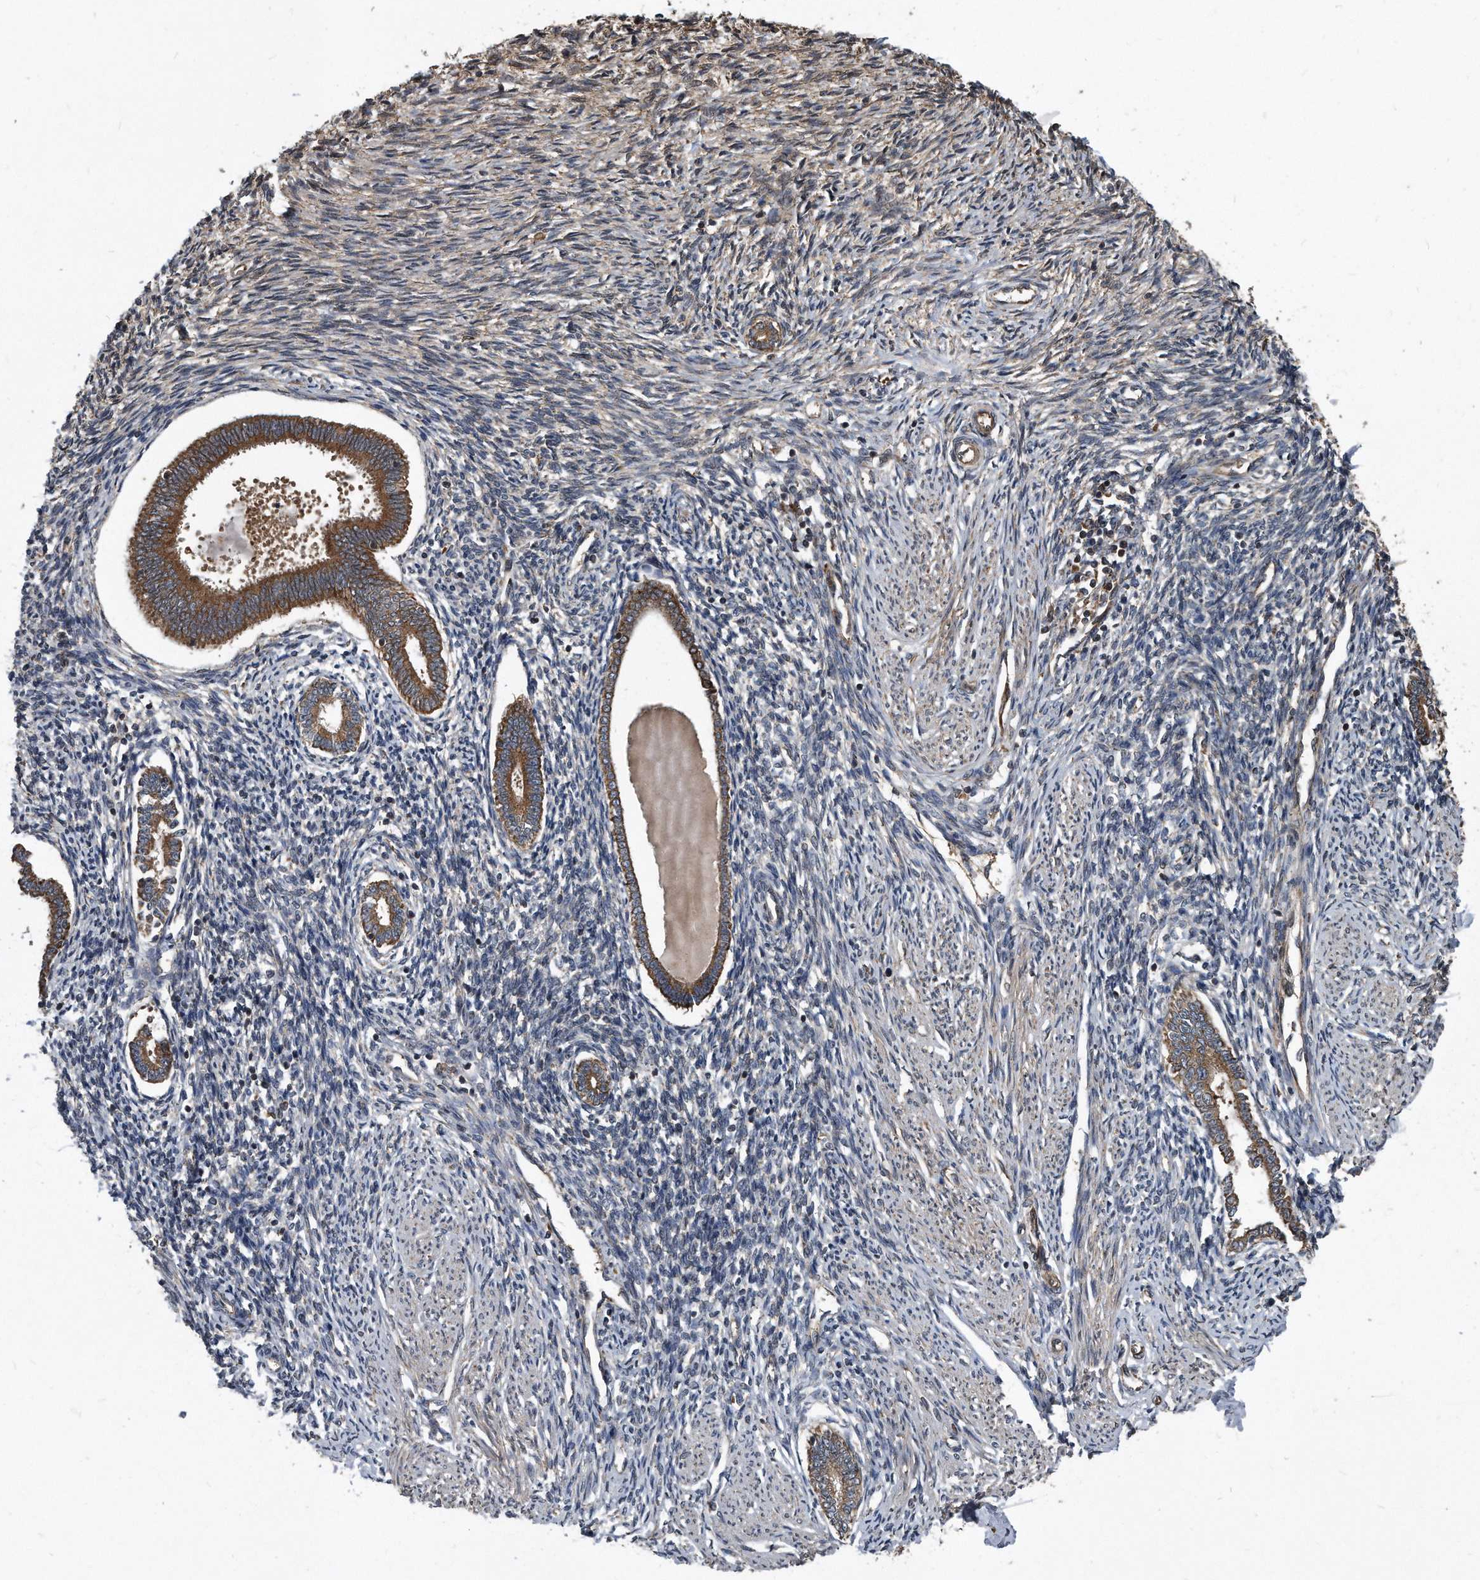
{"staining": {"intensity": "moderate", "quantity": "25%-75%", "location": "cytoplasmic/membranous"}, "tissue": "endometrium", "cell_type": "Cells in endometrial stroma", "image_type": "normal", "snomed": [{"axis": "morphology", "description": "Normal tissue, NOS"}, {"axis": "topography", "description": "Endometrium"}], "caption": "Endometrium stained for a protein (brown) displays moderate cytoplasmic/membranous positive staining in about 25%-75% of cells in endometrial stroma.", "gene": "FAM136A", "patient": {"sex": "female", "age": 56}}